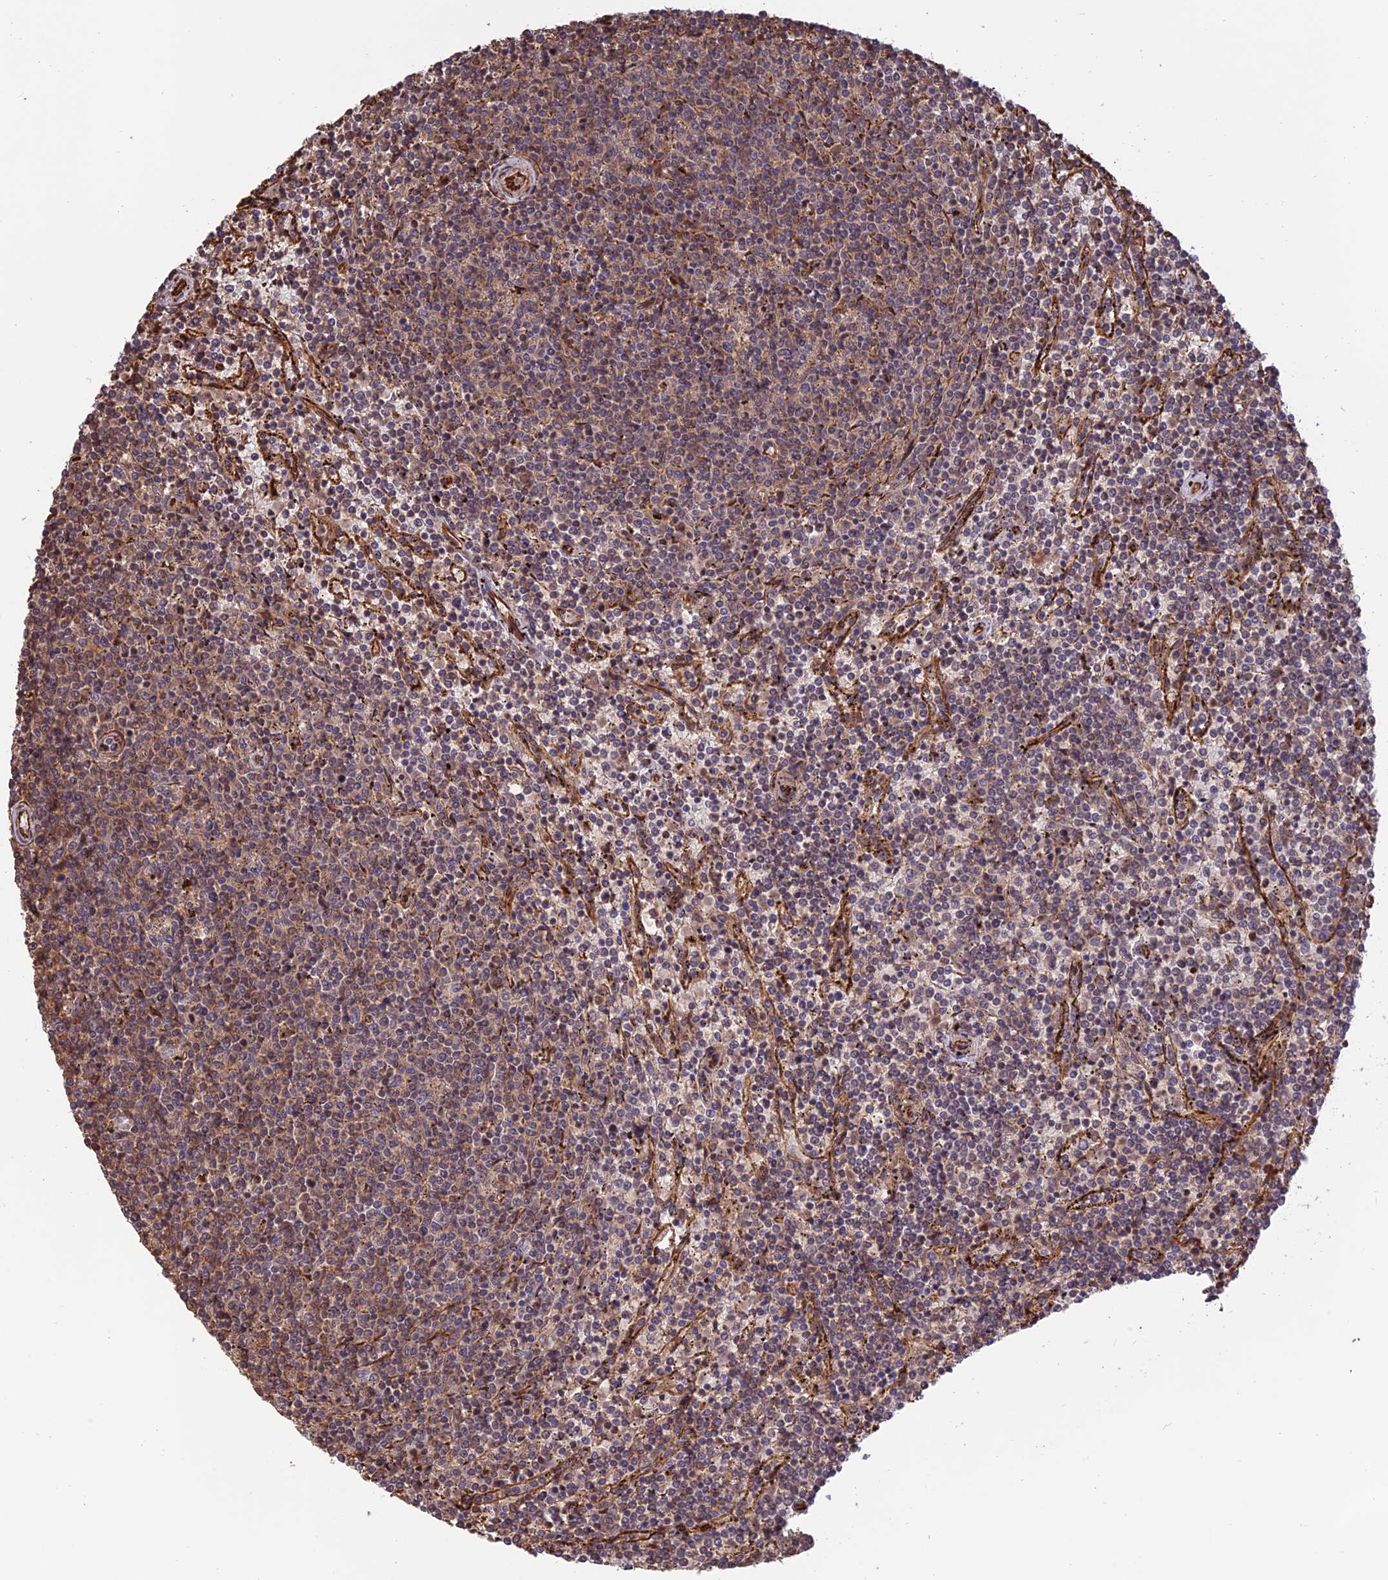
{"staining": {"intensity": "weak", "quantity": "25%-75%", "location": "cytoplasmic/membranous"}, "tissue": "lymphoma", "cell_type": "Tumor cells", "image_type": "cancer", "snomed": [{"axis": "morphology", "description": "Malignant lymphoma, non-Hodgkin's type, Low grade"}, {"axis": "topography", "description": "Spleen"}], "caption": "Weak cytoplasmic/membranous expression for a protein is present in about 25%-75% of tumor cells of lymphoma using IHC.", "gene": "CREBL2", "patient": {"sex": "female", "age": 50}}